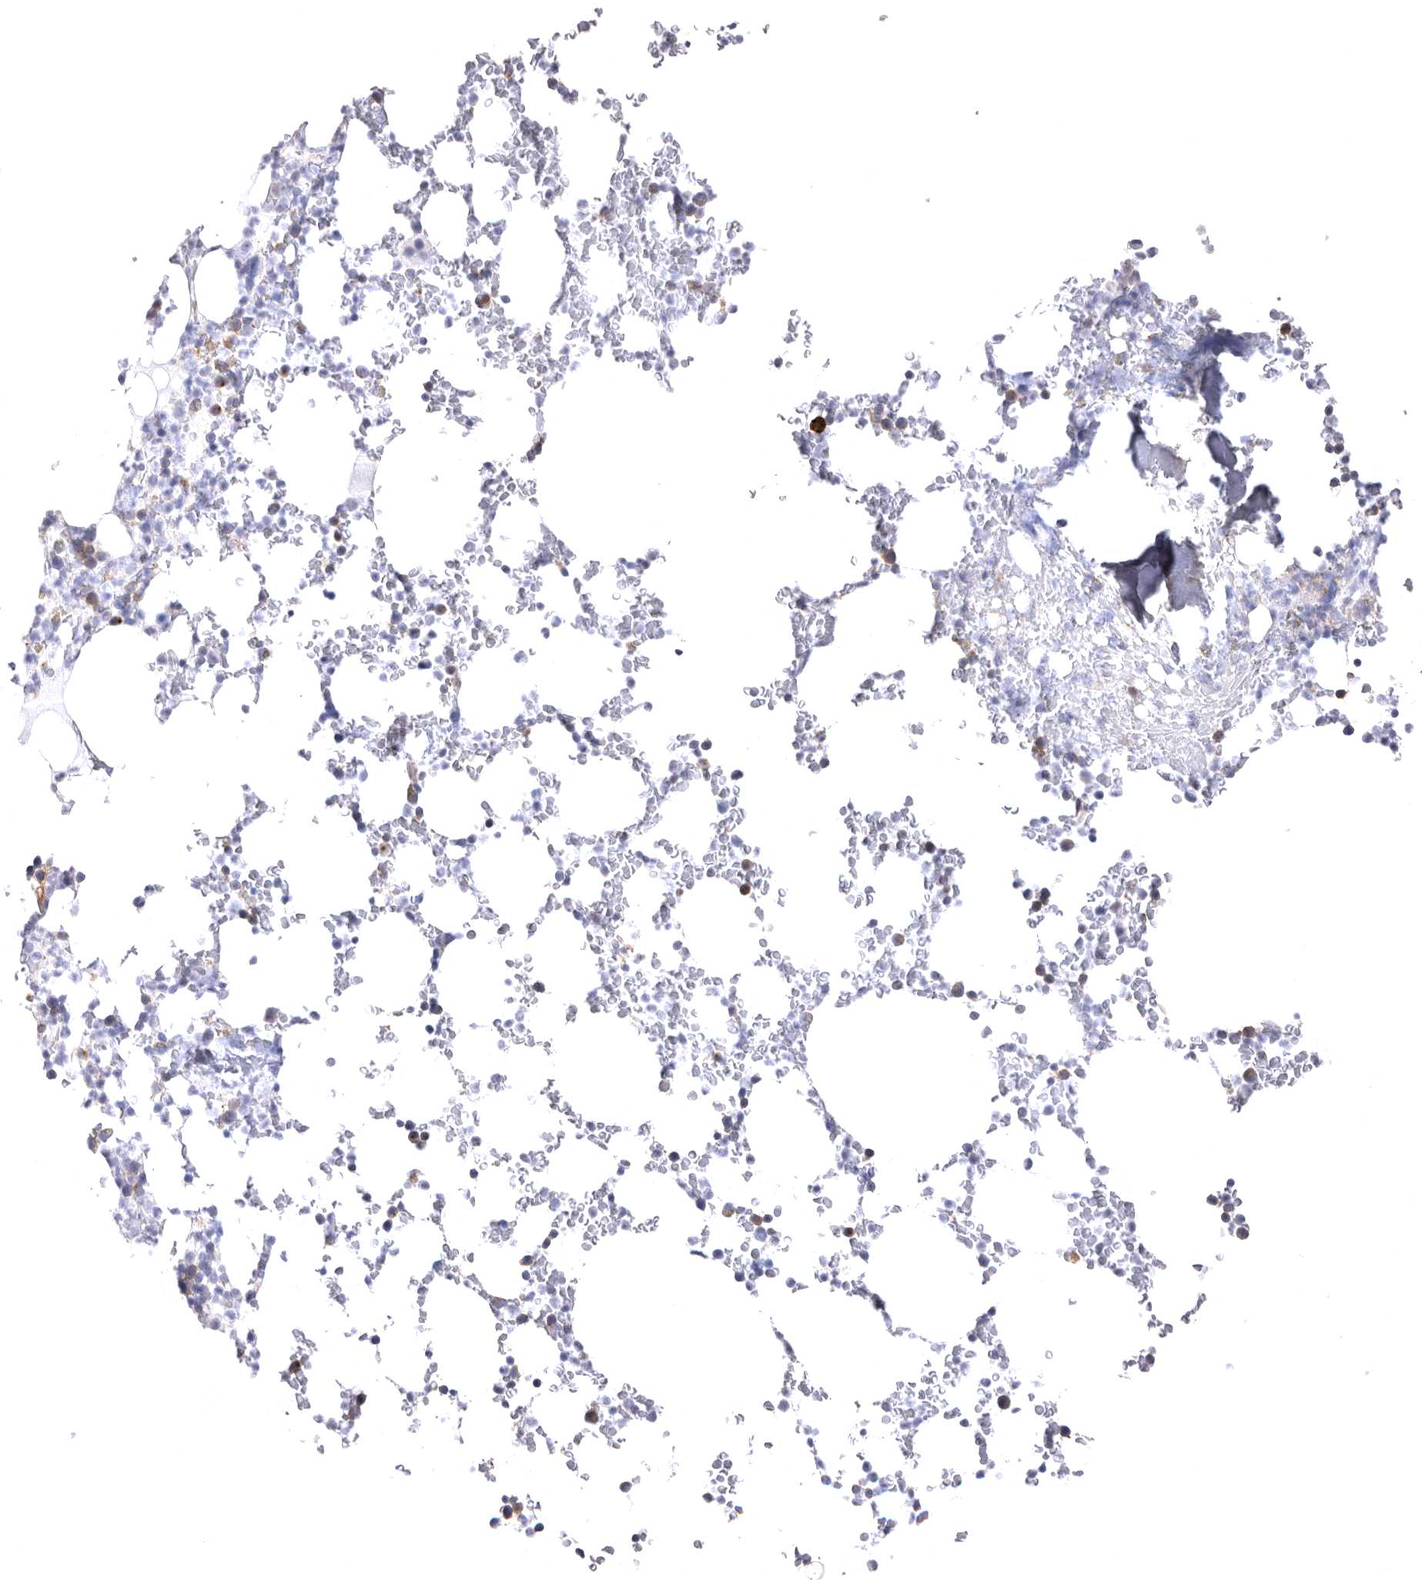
{"staining": {"intensity": "moderate", "quantity": "25%-75%", "location": "cytoplasmic/membranous"}, "tissue": "bone marrow", "cell_type": "Hematopoietic cells", "image_type": "normal", "snomed": [{"axis": "morphology", "description": "Normal tissue, NOS"}, {"axis": "topography", "description": "Bone marrow"}], "caption": "A micrograph of human bone marrow stained for a protein reveals moderate cytoplasmic/membranous brown staining in hematopoietic cells.", "gene": "VPS45", "patient": {"sex": "male", "age": 58}}